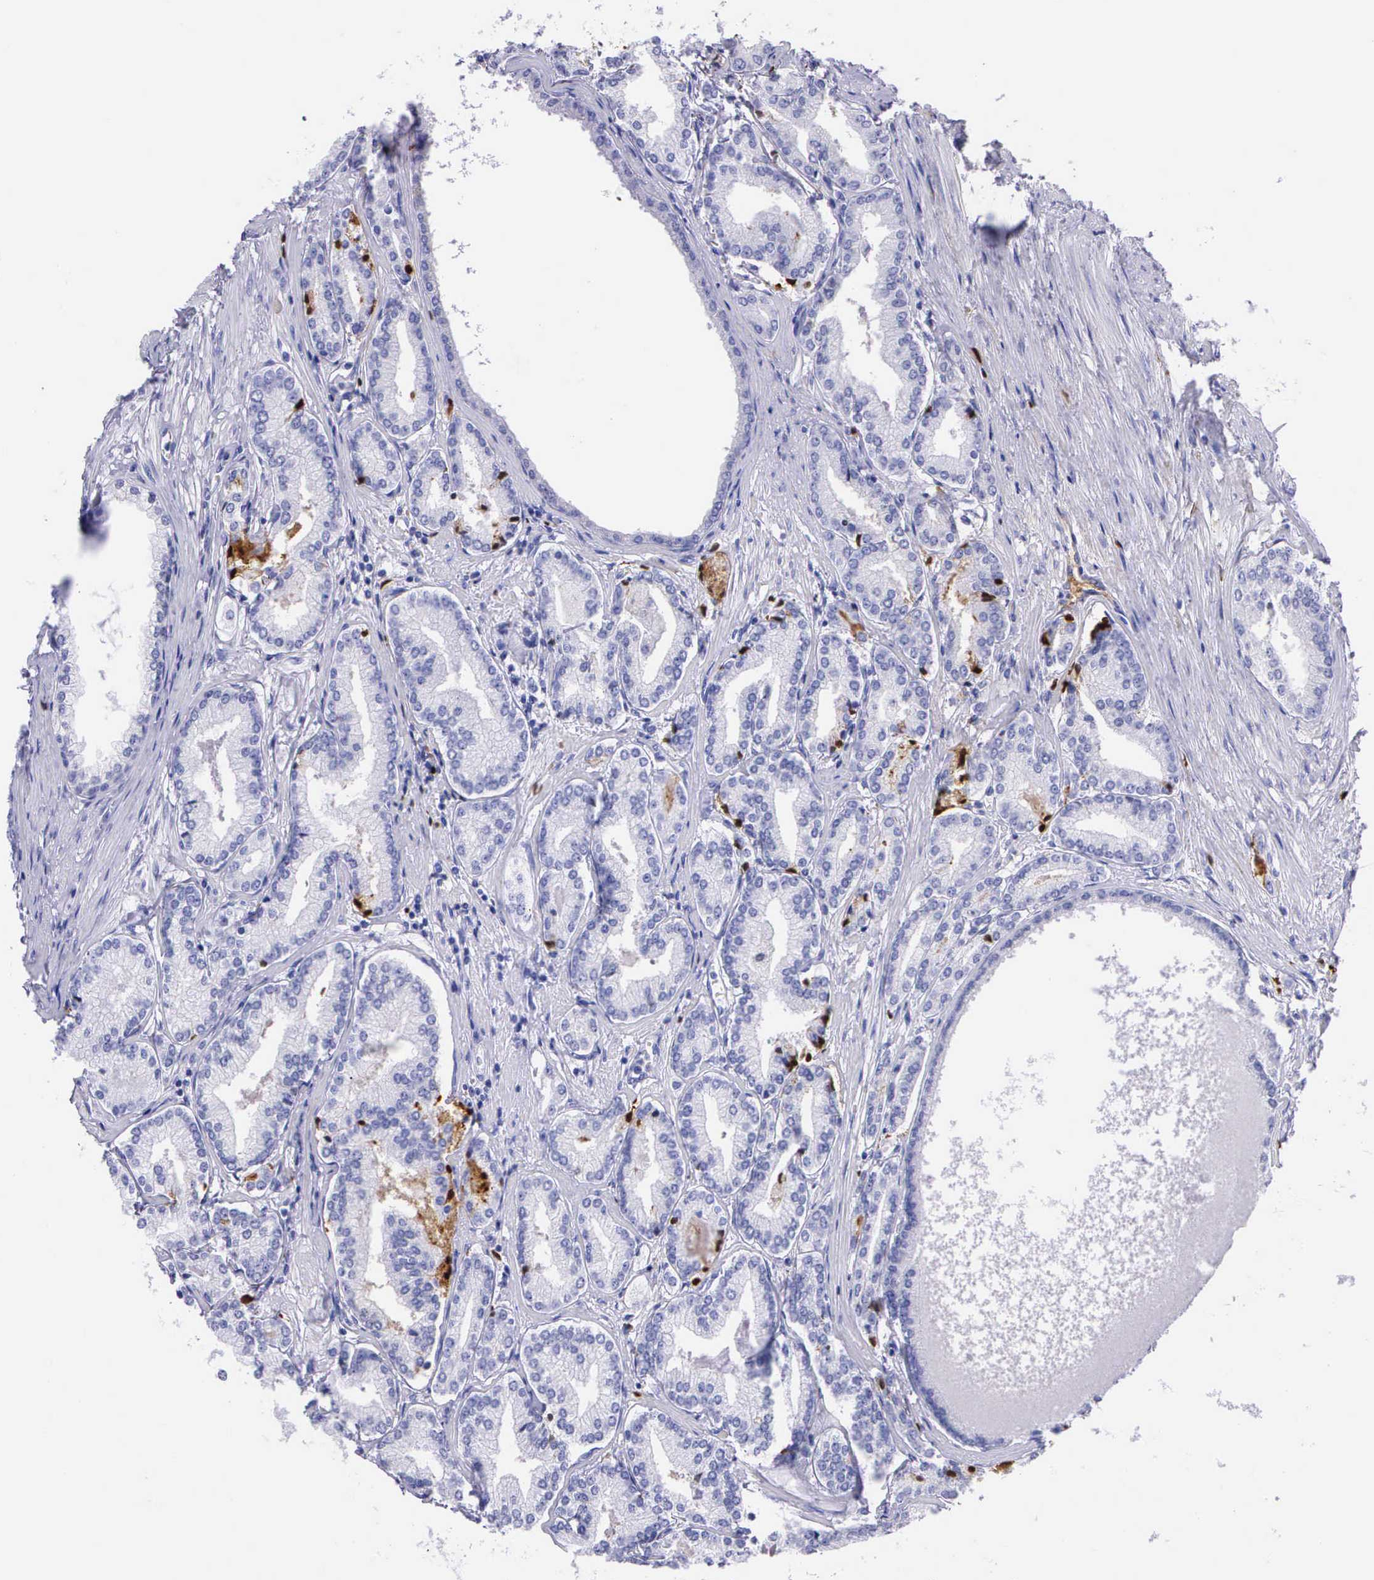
{"staining": {"intensity": "moderate", "quantity": "<25%", "location": "cytoplasmic/membranous,nuclear"}, "tissue": "prostate cancer", "cell_type": "Tumor cells", "image_type": "cancer", "snomed": [{"axis": "morphology", "description": "Adenocarcinoma, Medium grade"}, {"axis": "topography", "description": "Prostate"}], "caption": "High-magnification brightfield microscopy of prostate cancer (medium-grade adenocarcinoma) stained with DAB (3,3'-diaminobenzidine) (brown) and counterstained with hematoxylin (blue). tumor cells exhibit moderate cytoplasmic/membranous and nuclear staining is identified in about<25% of cells. Nuclei are stained in blue.", "gene": "PLG", "patient": {"sex": "male", "age": 72}}